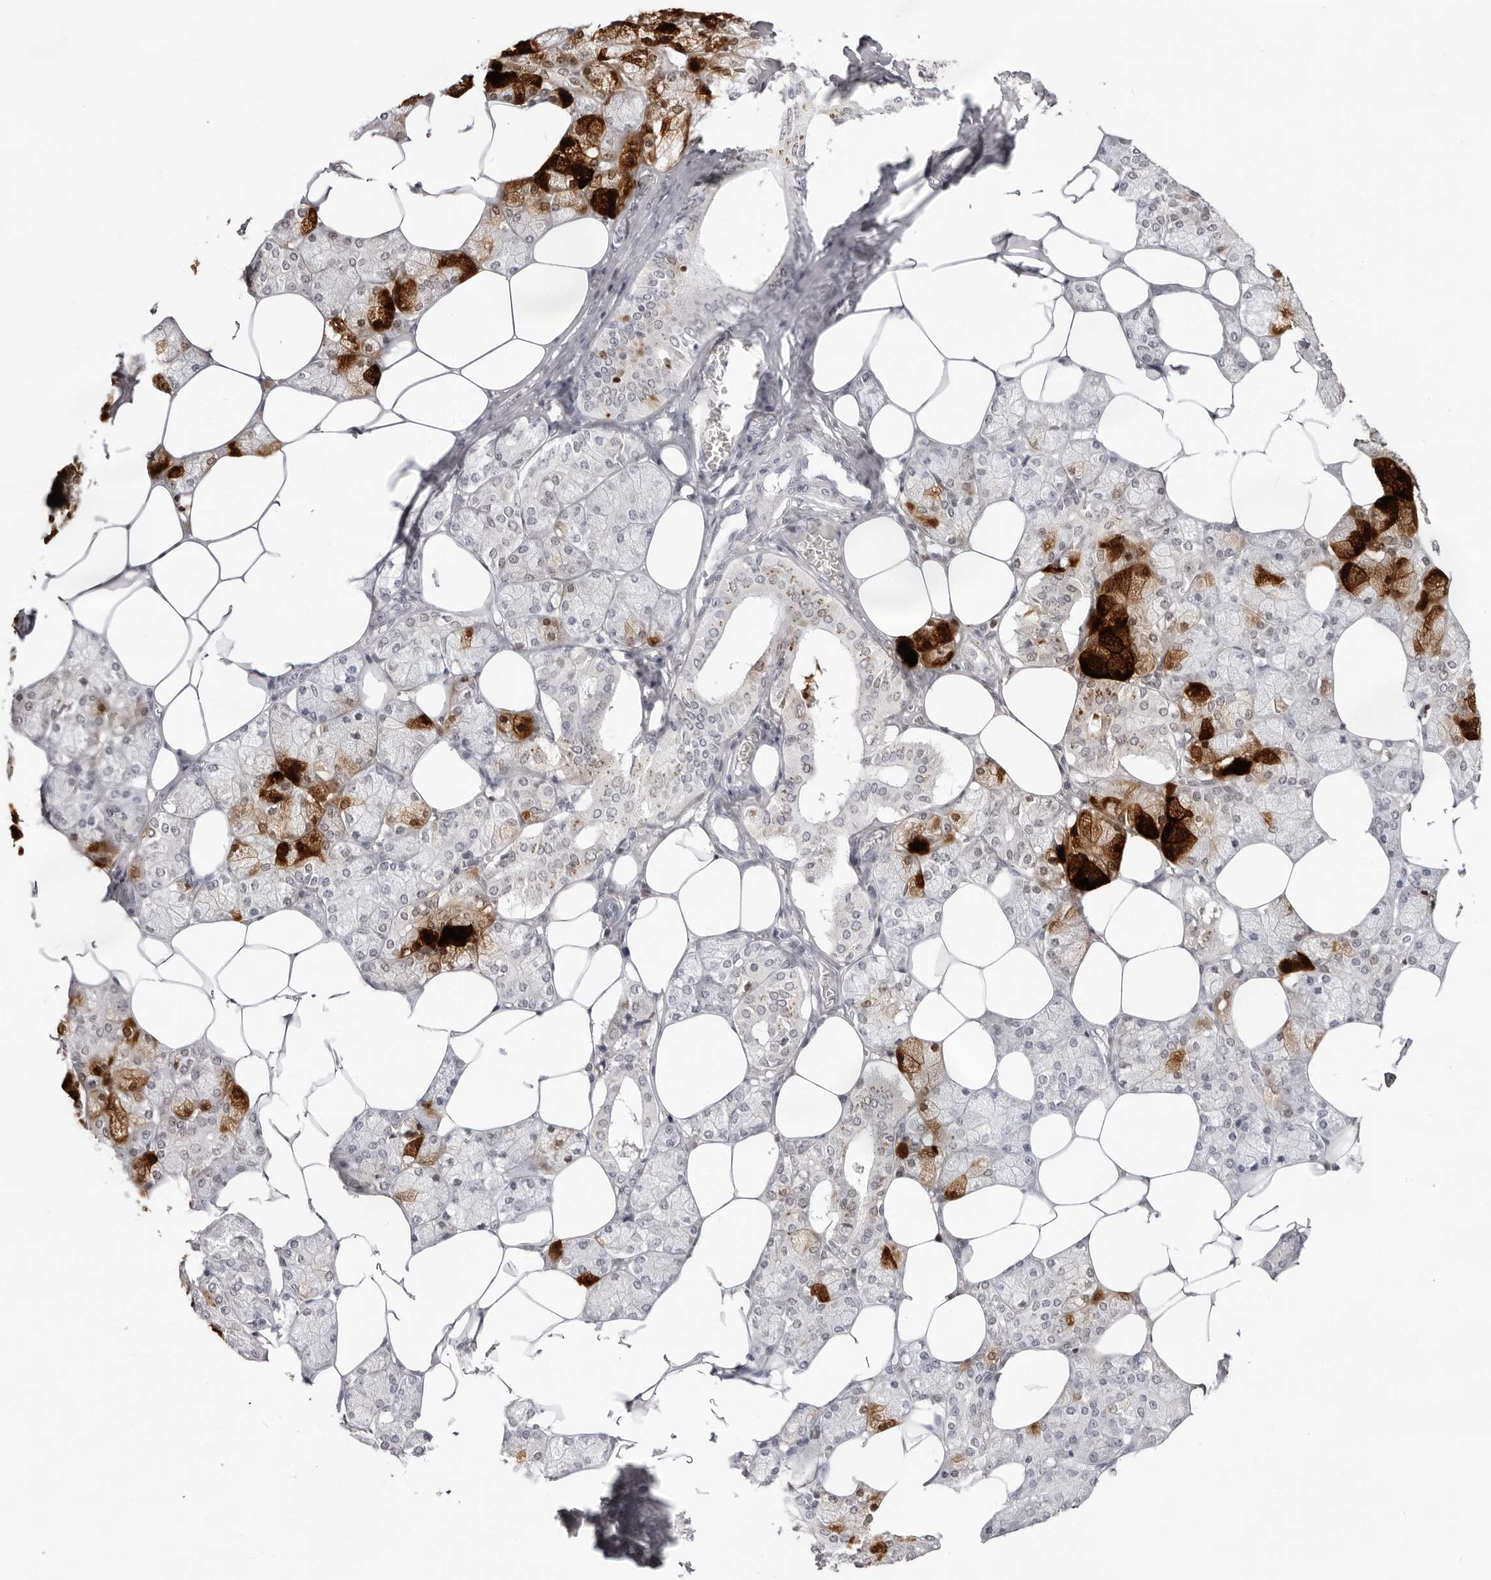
{"staining": {"intensity": "strong", "quantity": "<25%", "location": "cytoplasmic/membranous"}, "tissue": "salivary gland", "cell_type": "Glandular cells", "image_type": "normal", "snomed": [{"axis": "morphology", "description": "Normal tissue, NOS"}, {"axis": "topography", "description": "Salivary gland"}], "caption": "Protein staining by IHC shows strong cytoplasmic/membranous staining in about <25% of glandular cells in normal salivary gland.", "gene": "CST5", "patient": {"sex": "male", "age": 62}}